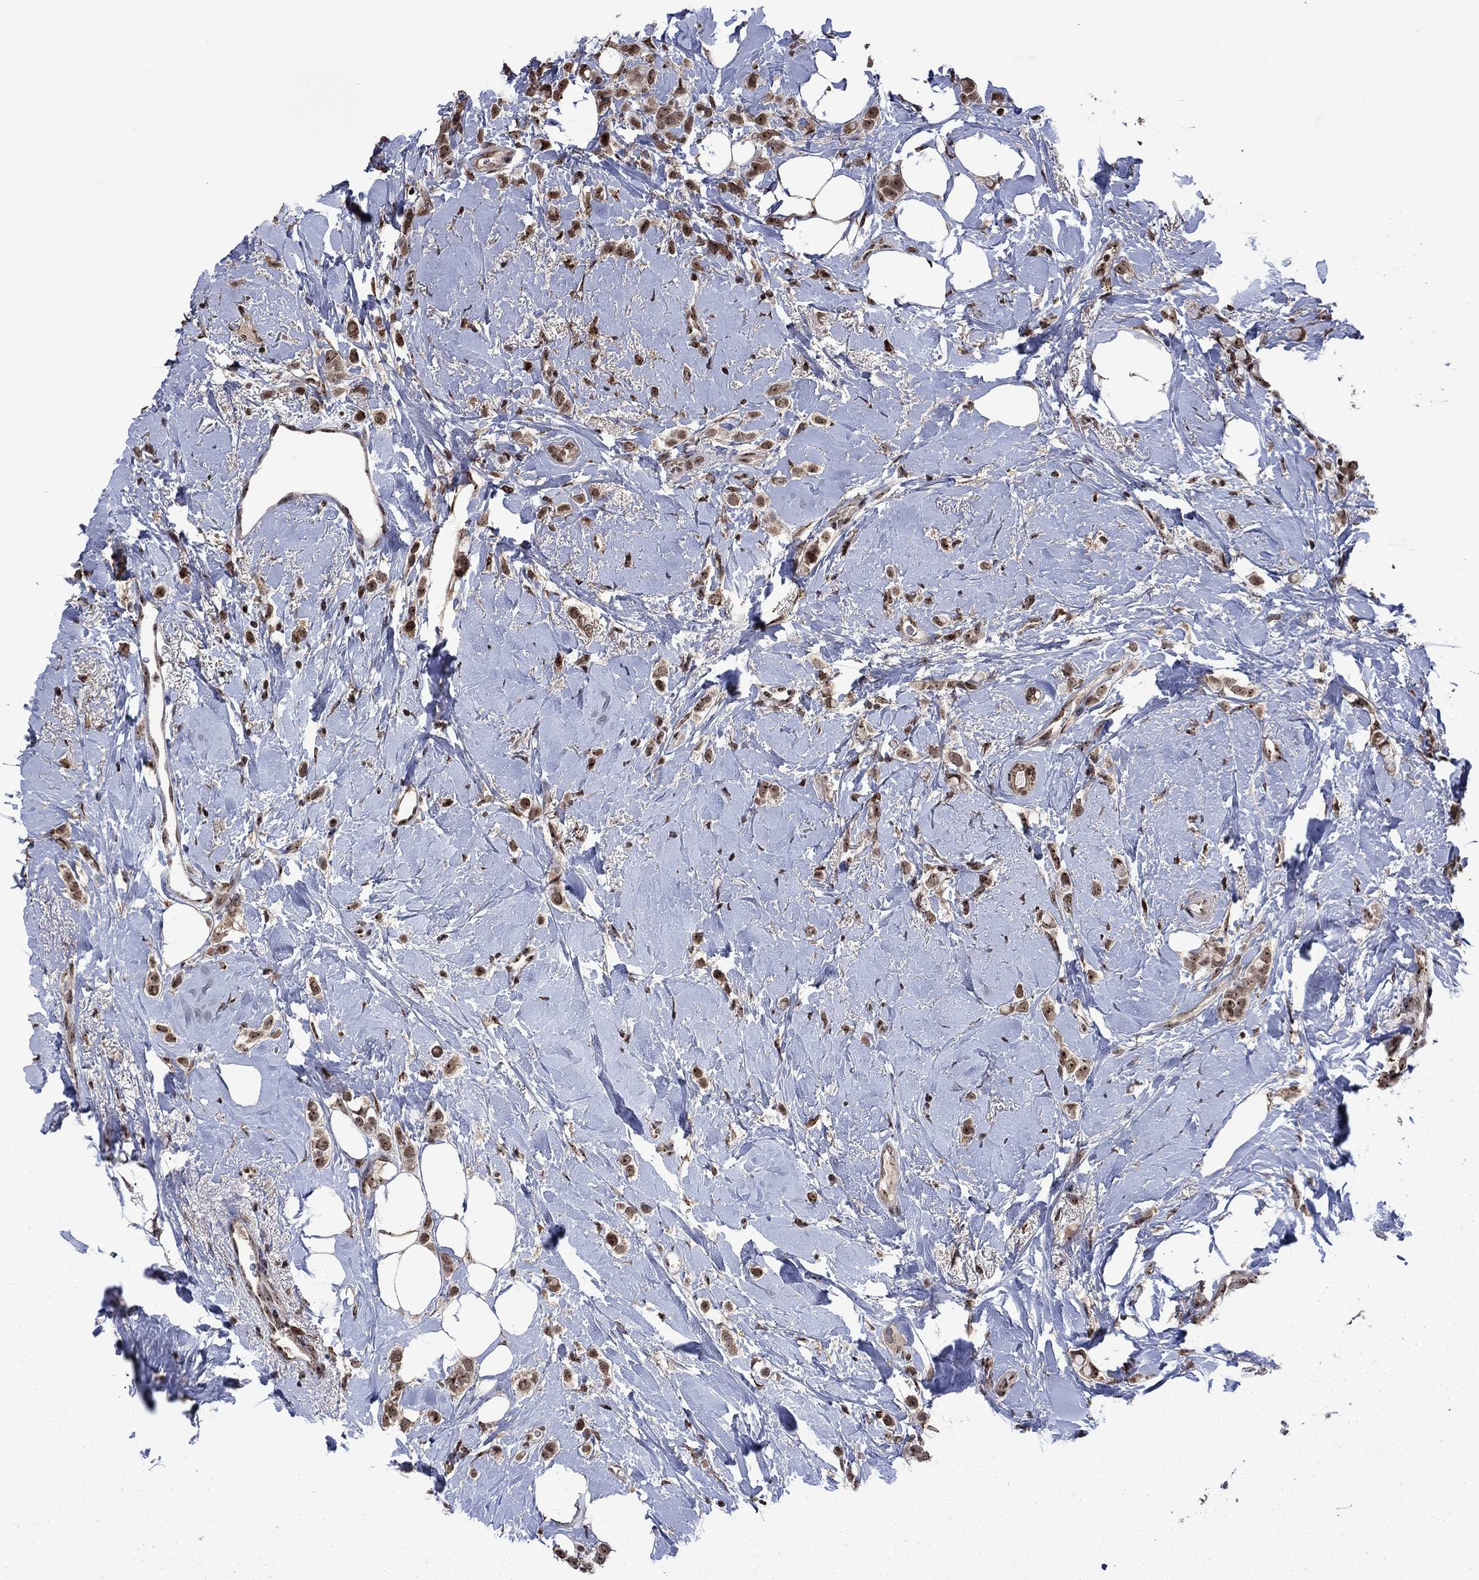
{"staining": {"intensity": "moderate", "quantity": "25%-75%", "location": "nuclear"}, "tissue": "breast cancer", "cell_type": "Tumor cells", "image_type": "cancer", "snomed": [{"axis": "morphology", "description": "Lobular carcinoma"}, {"axis": "topography", "description": "Breast"}], "caption": "Immunohistochemical staining of human breast lobular carcinoma reveals medium levels of moderate nuclear protein expression in about 25%-75% of tumor cells.", "gene": "FBL", "patient": {"sex": "female", "age": 66}}